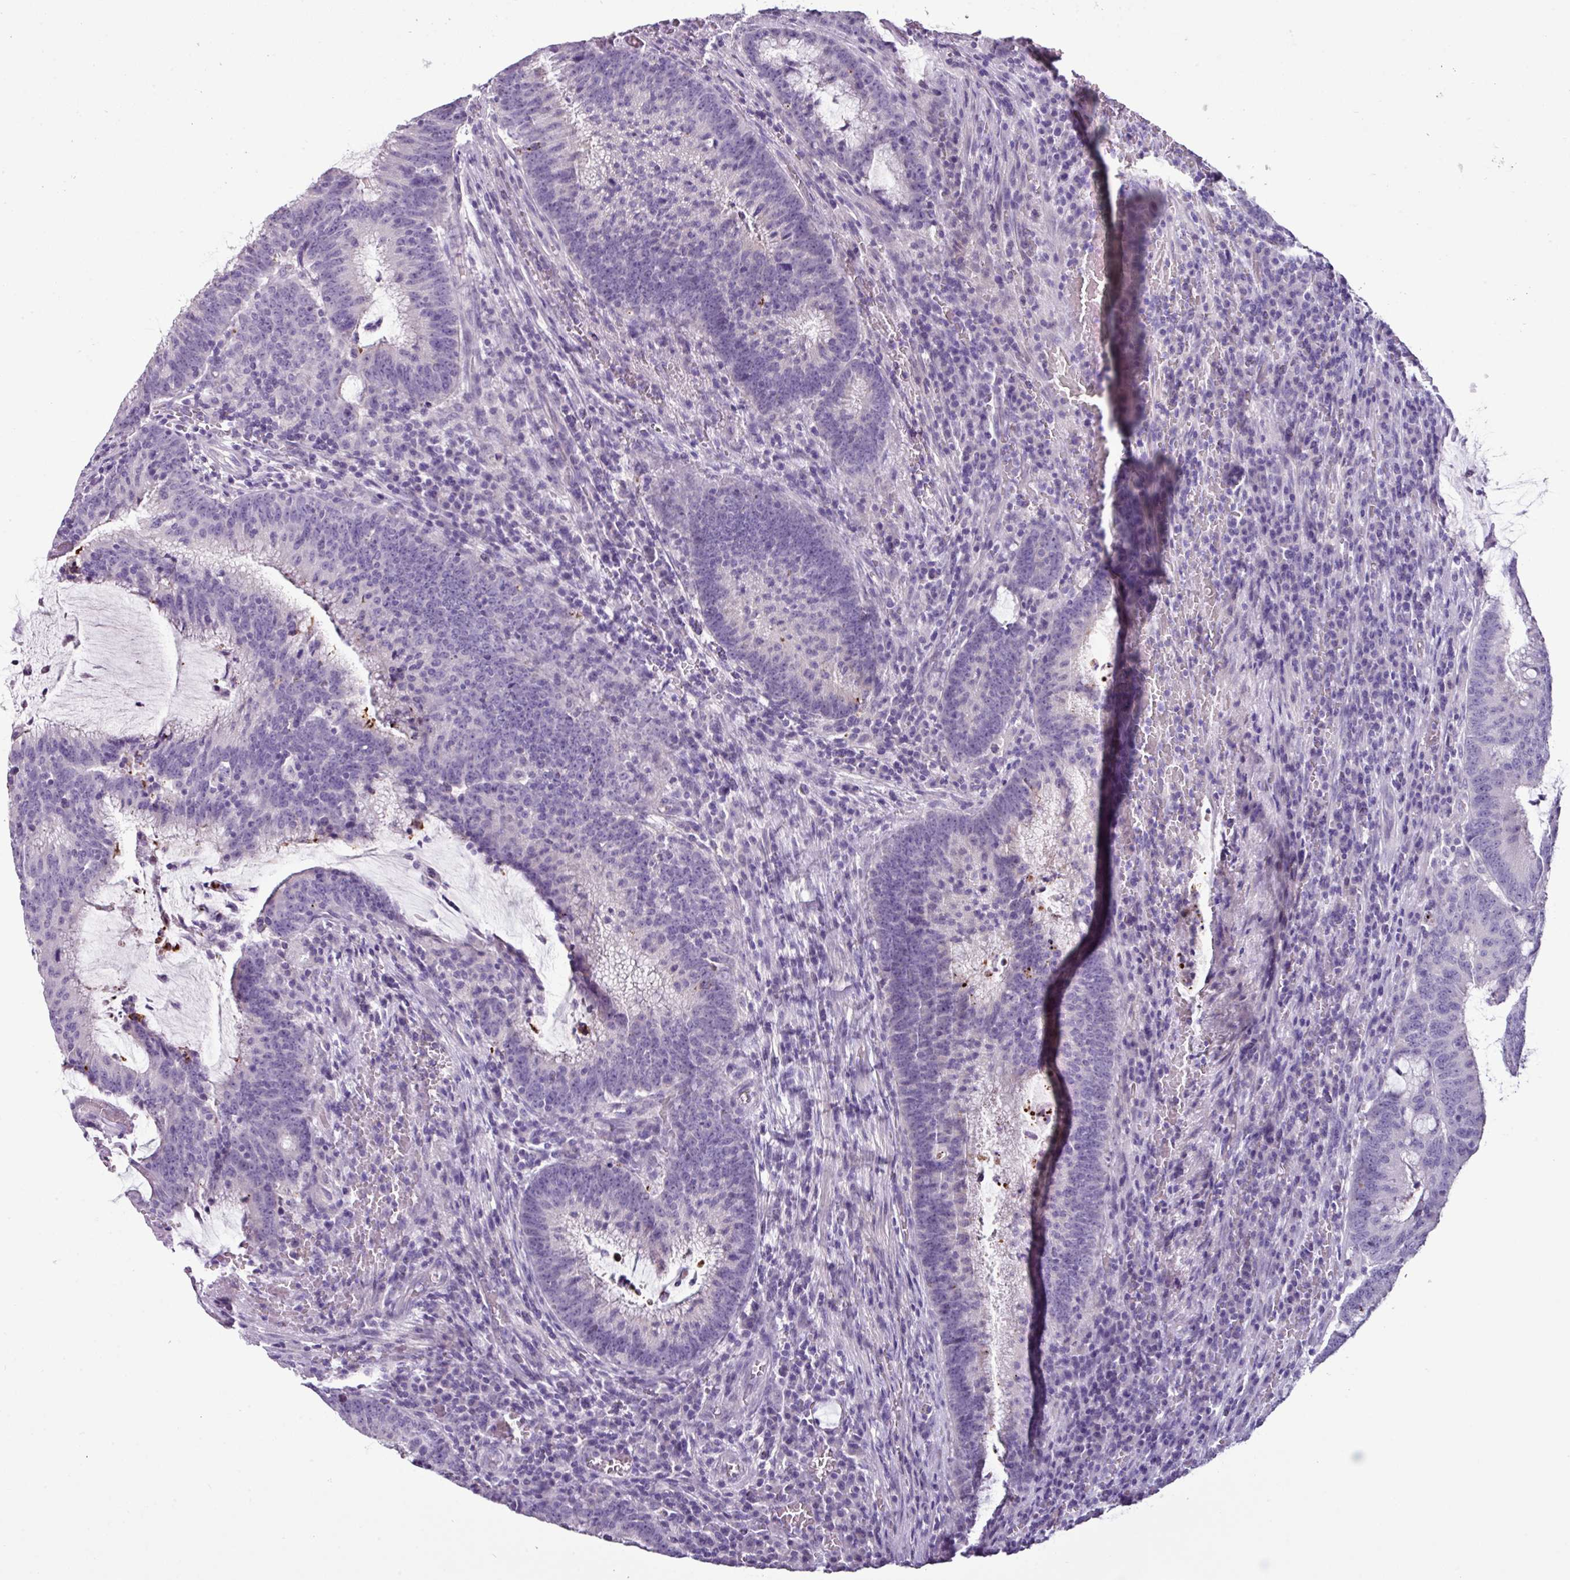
{"staining": {"intensity": "negative", "quantity": "none", "location": "none"}, "tissue": "colorectal cancer", "cell_type": "Tumor cells", "image_type": "cancer", "snomed": [{"axis": "morphology", "description": "Adenocarcinoma, NOS"}, {"axis": "topography", "description": "Rectum"}], "caption": "DAB (3,3'-diaminobenzidine) immunohistochemical staining of colorectal cancer shows no significant expression in tumor cells.", "gene": "GLP2R", "patient": {"sex": "female", "age": 77}}